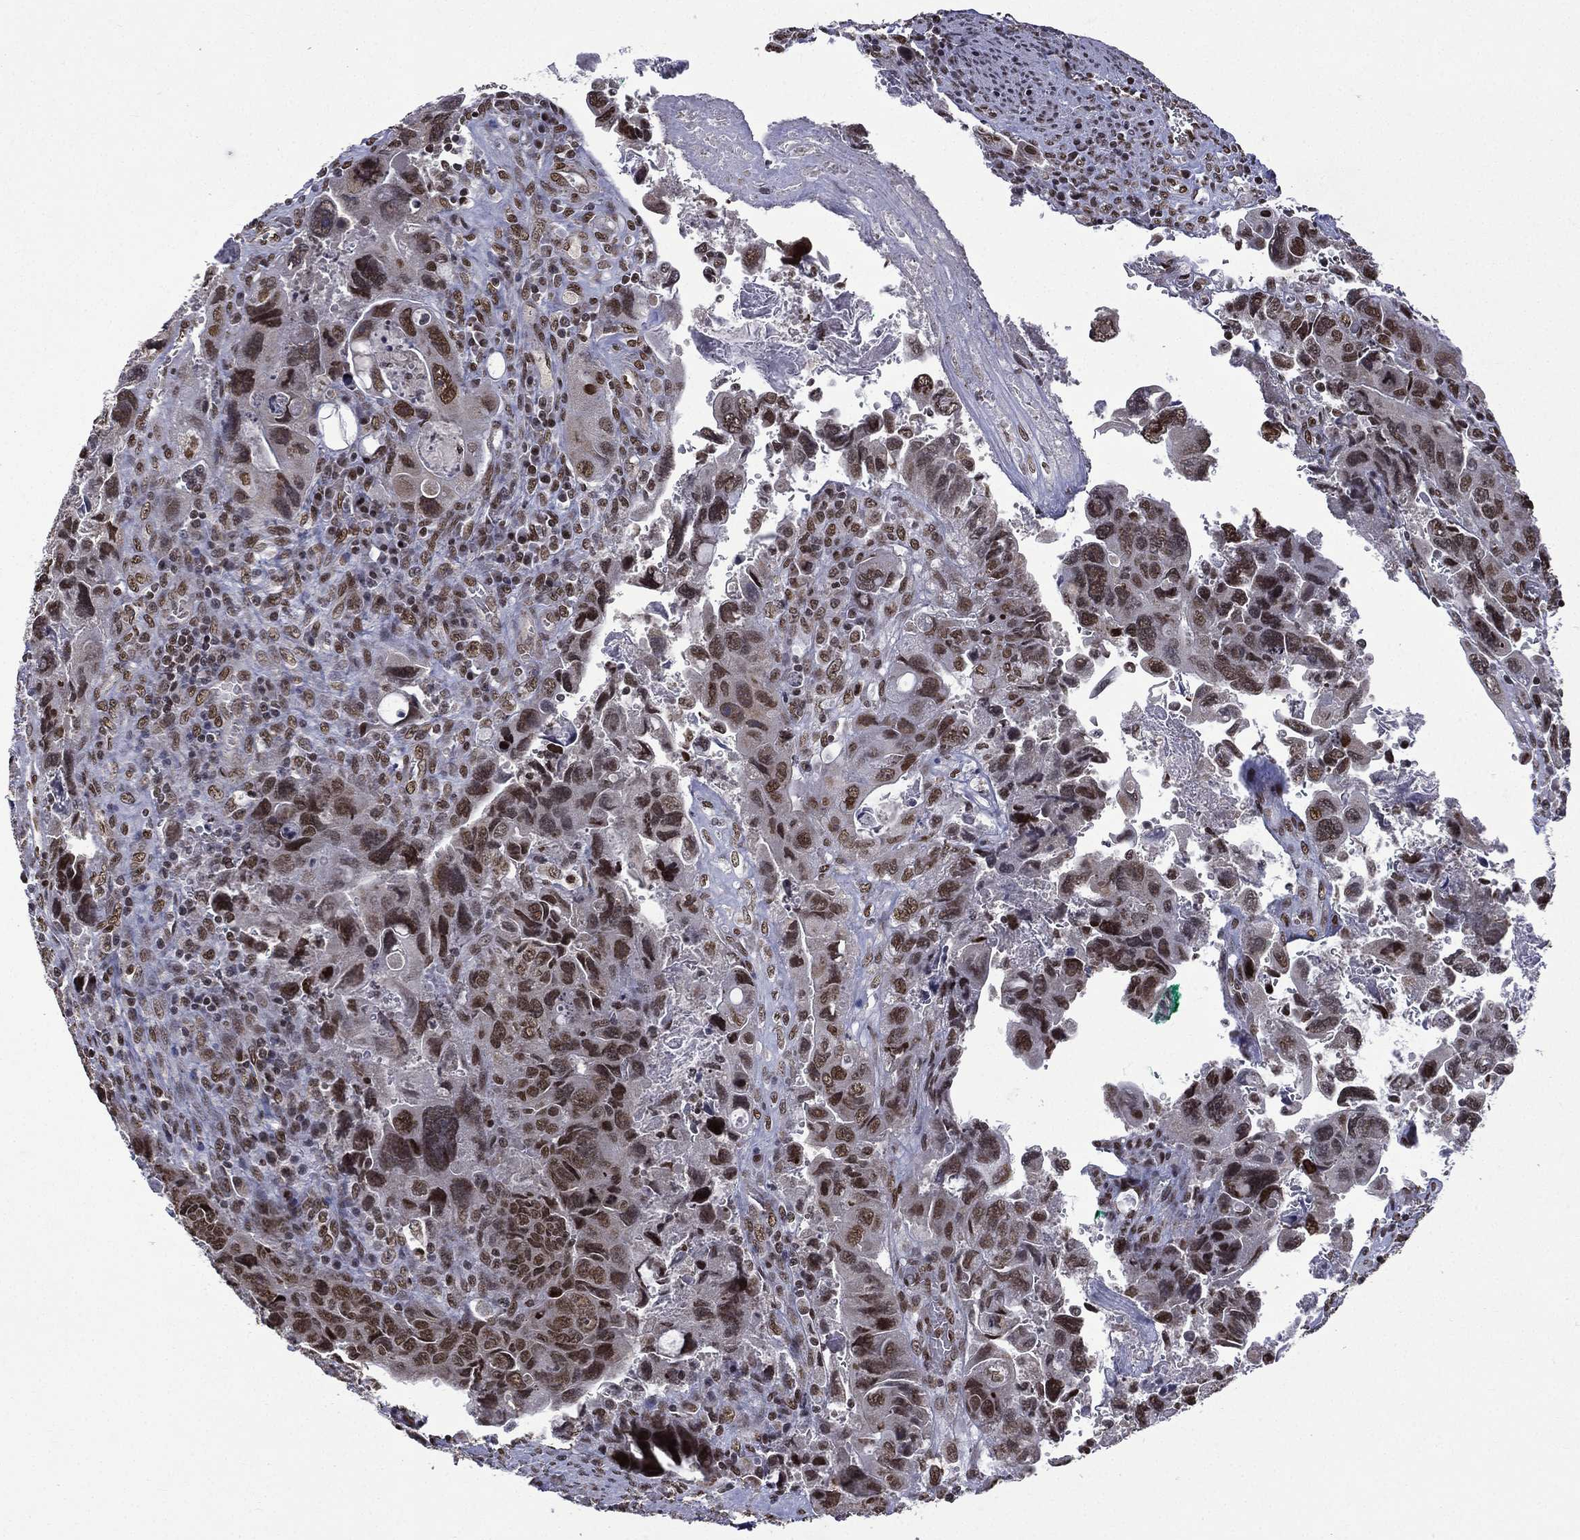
{"staining": {"intensity": "strong", "quantity": ">75%", "location": "nuclear"}, "tissue": "colorectal cancer", "cell_type": "Tumor cells", "image_type": "cancer", "snomed": [{"axis": "morphology", "description": "Adenocarcinoma, NOS"}, {"axis": "topography", "description": "Rectum"}], "caption": "Human colorectal cancer stained with a protein marker demonstrates strong staining in tumor cells.", "gene": "C5orf24", "patient": {"sex": "male", "age": 62}}